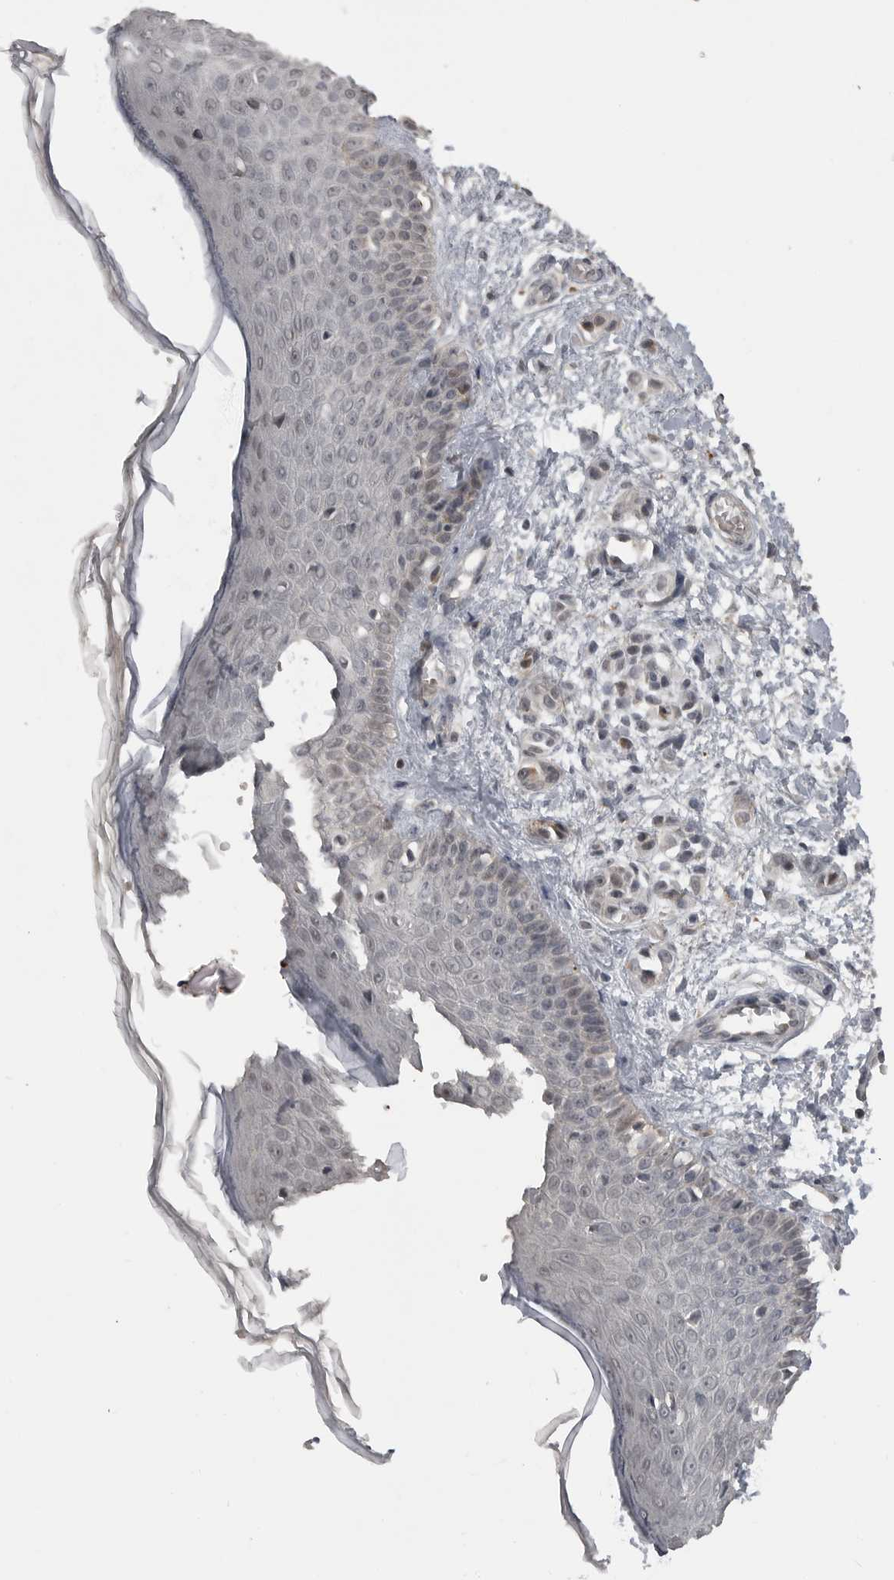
{"staining": {"intensity": "negative", "quantity": "none", "location": "none"}, "tissue": "skin", "cell_type": "Fibroblasts", "image_type": "normal", "snomed": [{"axis": "morphology", "description": "Normal tissue, NOS"}, {"axis": "morphology", "description": "Inflammation, NOS"}, {"axis": "topography", "description": "Skin"}], "caption": "Fibroblasts show no significant protein staining in benign skin. (DAB IHC, high magnification).", "gene": "PLEKHF1", "patient": {"sex": "female", "age": 44}}